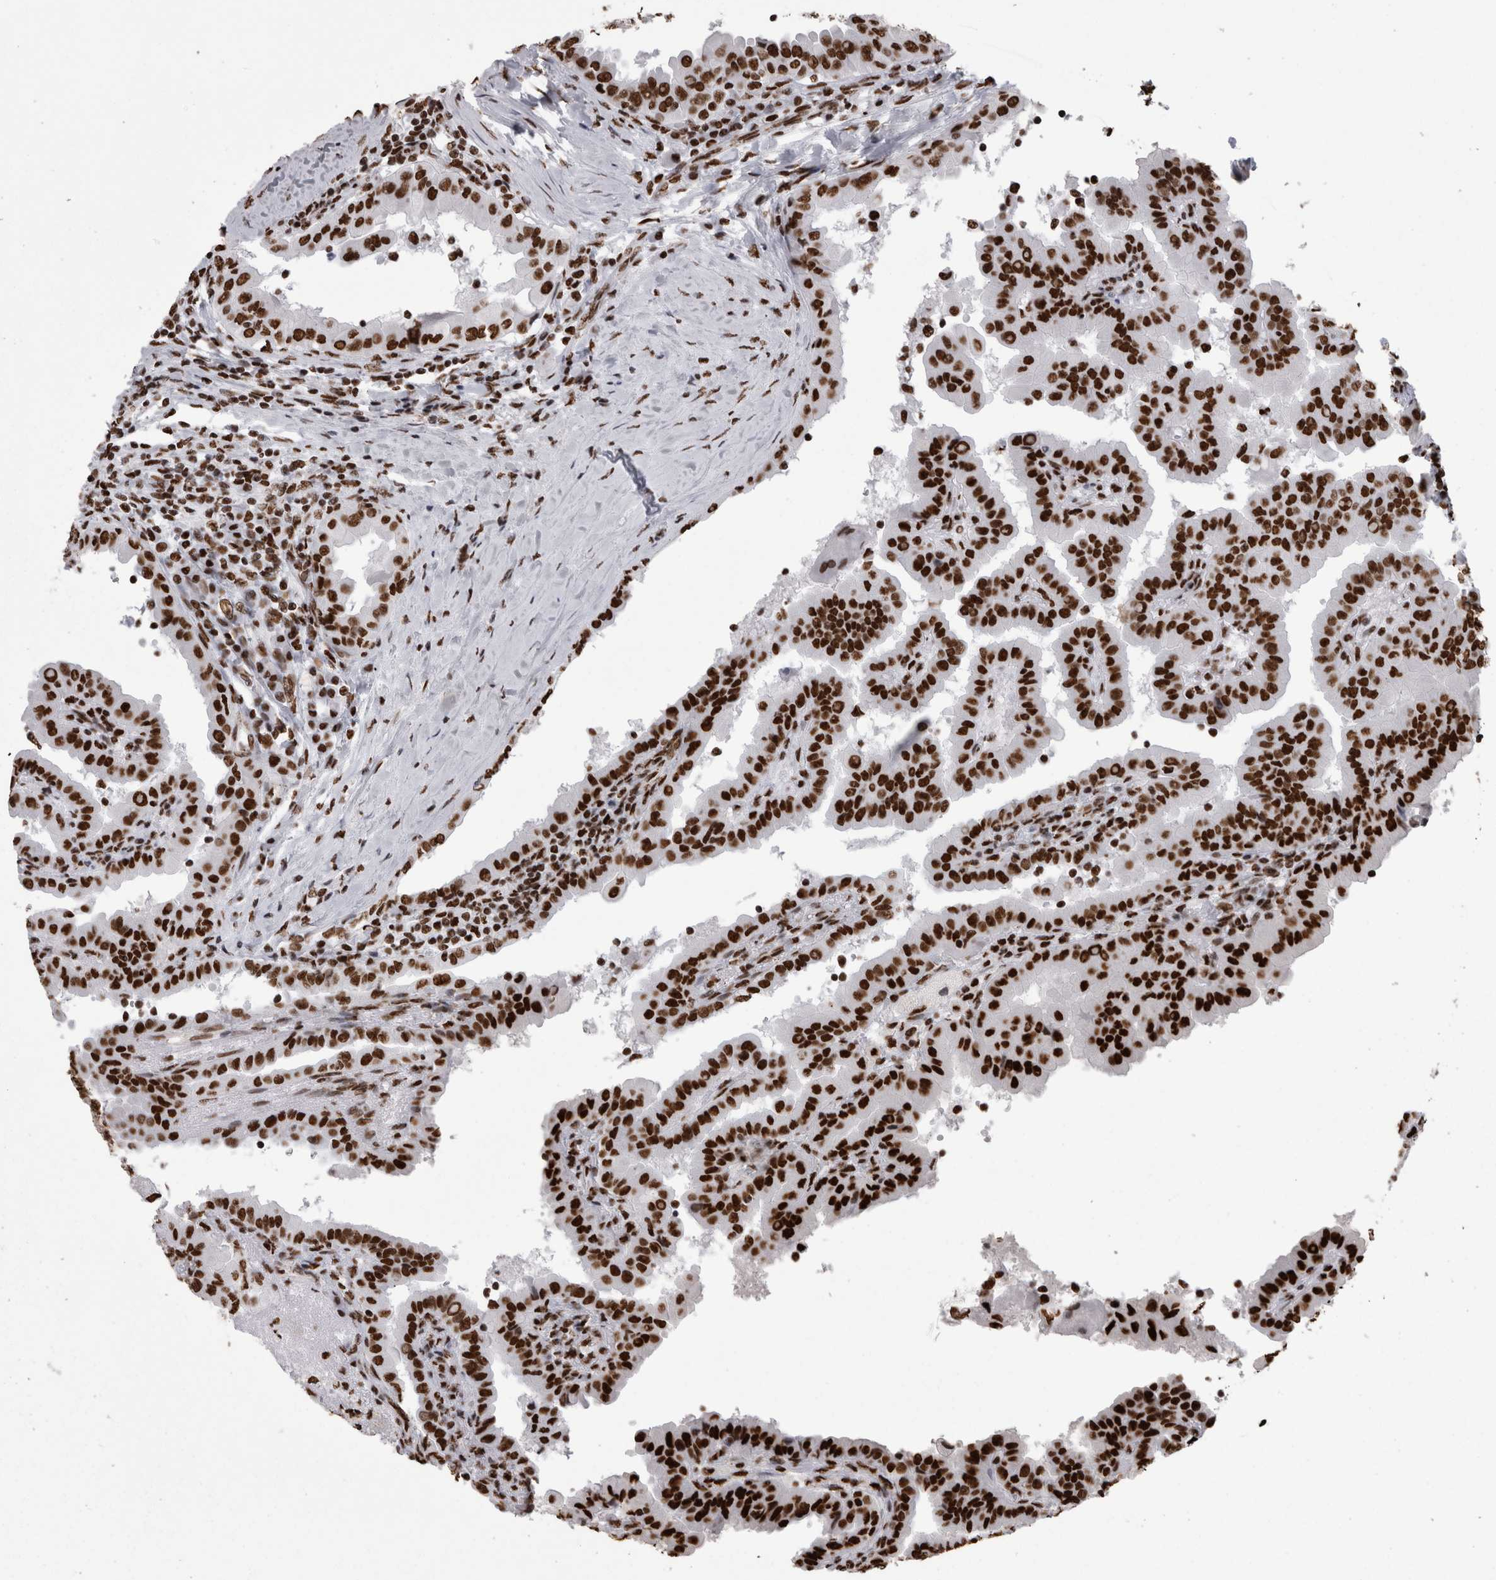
{"staining": {"intensity": "strong", "quantity": ">75%", "location": "nuclear"}, "tissue": "thyroid cancer", "cell_type": "Tumor cells", "image_type": "cancer", "snomed": [{"axis": "morphology", "description": "Papillary adenocarcinoma, NOS"}, {"axis": "topography", "description": "Thyroid gland"}], "caption": "Protein staining demonstrates strong nuclear positivity in approximately >75% of tumor cells in thyroid cancer (papillary adenocarcinoma). Using DAB (brown) and hematoxylin (blue) stains, captured at high magnification using brightfield microscopy.", "gene": "HNRNPM", "patient": {"sex": "male", "age": 33}}